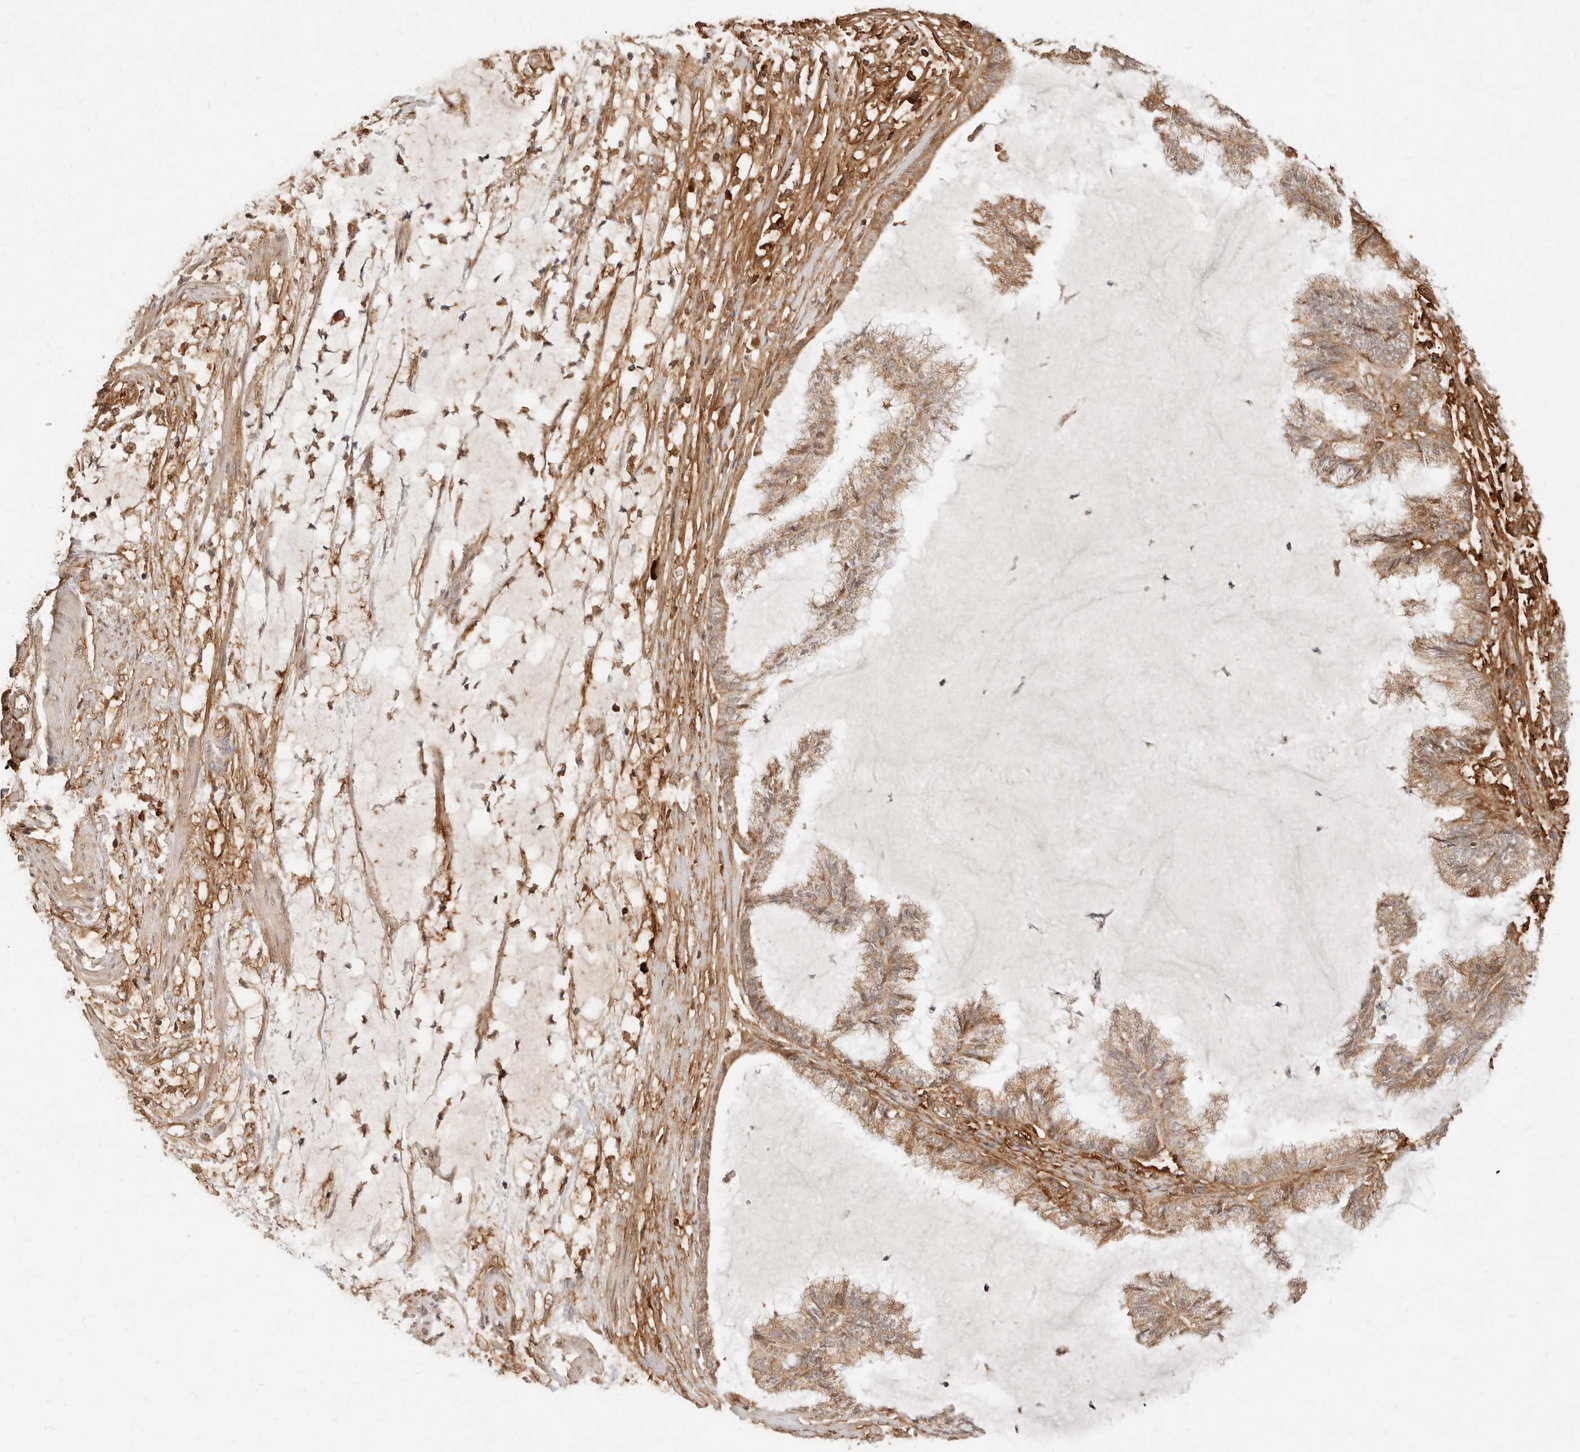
{"staining": {"intensity": "moderate", "quantity": ">75%", "location": "cytoplasmic/membranous"}, "tissue": "endometrial cancer", "cell_type": "Tumor cells", "image_type": "cancer", "snomed": [{"axis": "morphology", "description": "Adenocarcinoma, NOS"}, {"axis": "topography", "description": "Endometrium"}], "caption": "This photomicrograph shows endometrial cancer (adenocarcinoma) stained with immunohistochemistry to label a protein in brown. The cytoplasmic/membranous of tumor cells show moderate positivity for the protein. Nuclei are counter-stained blue.", "gene": "UBXN10", "patient": {"sex": "female", "age": 86}}